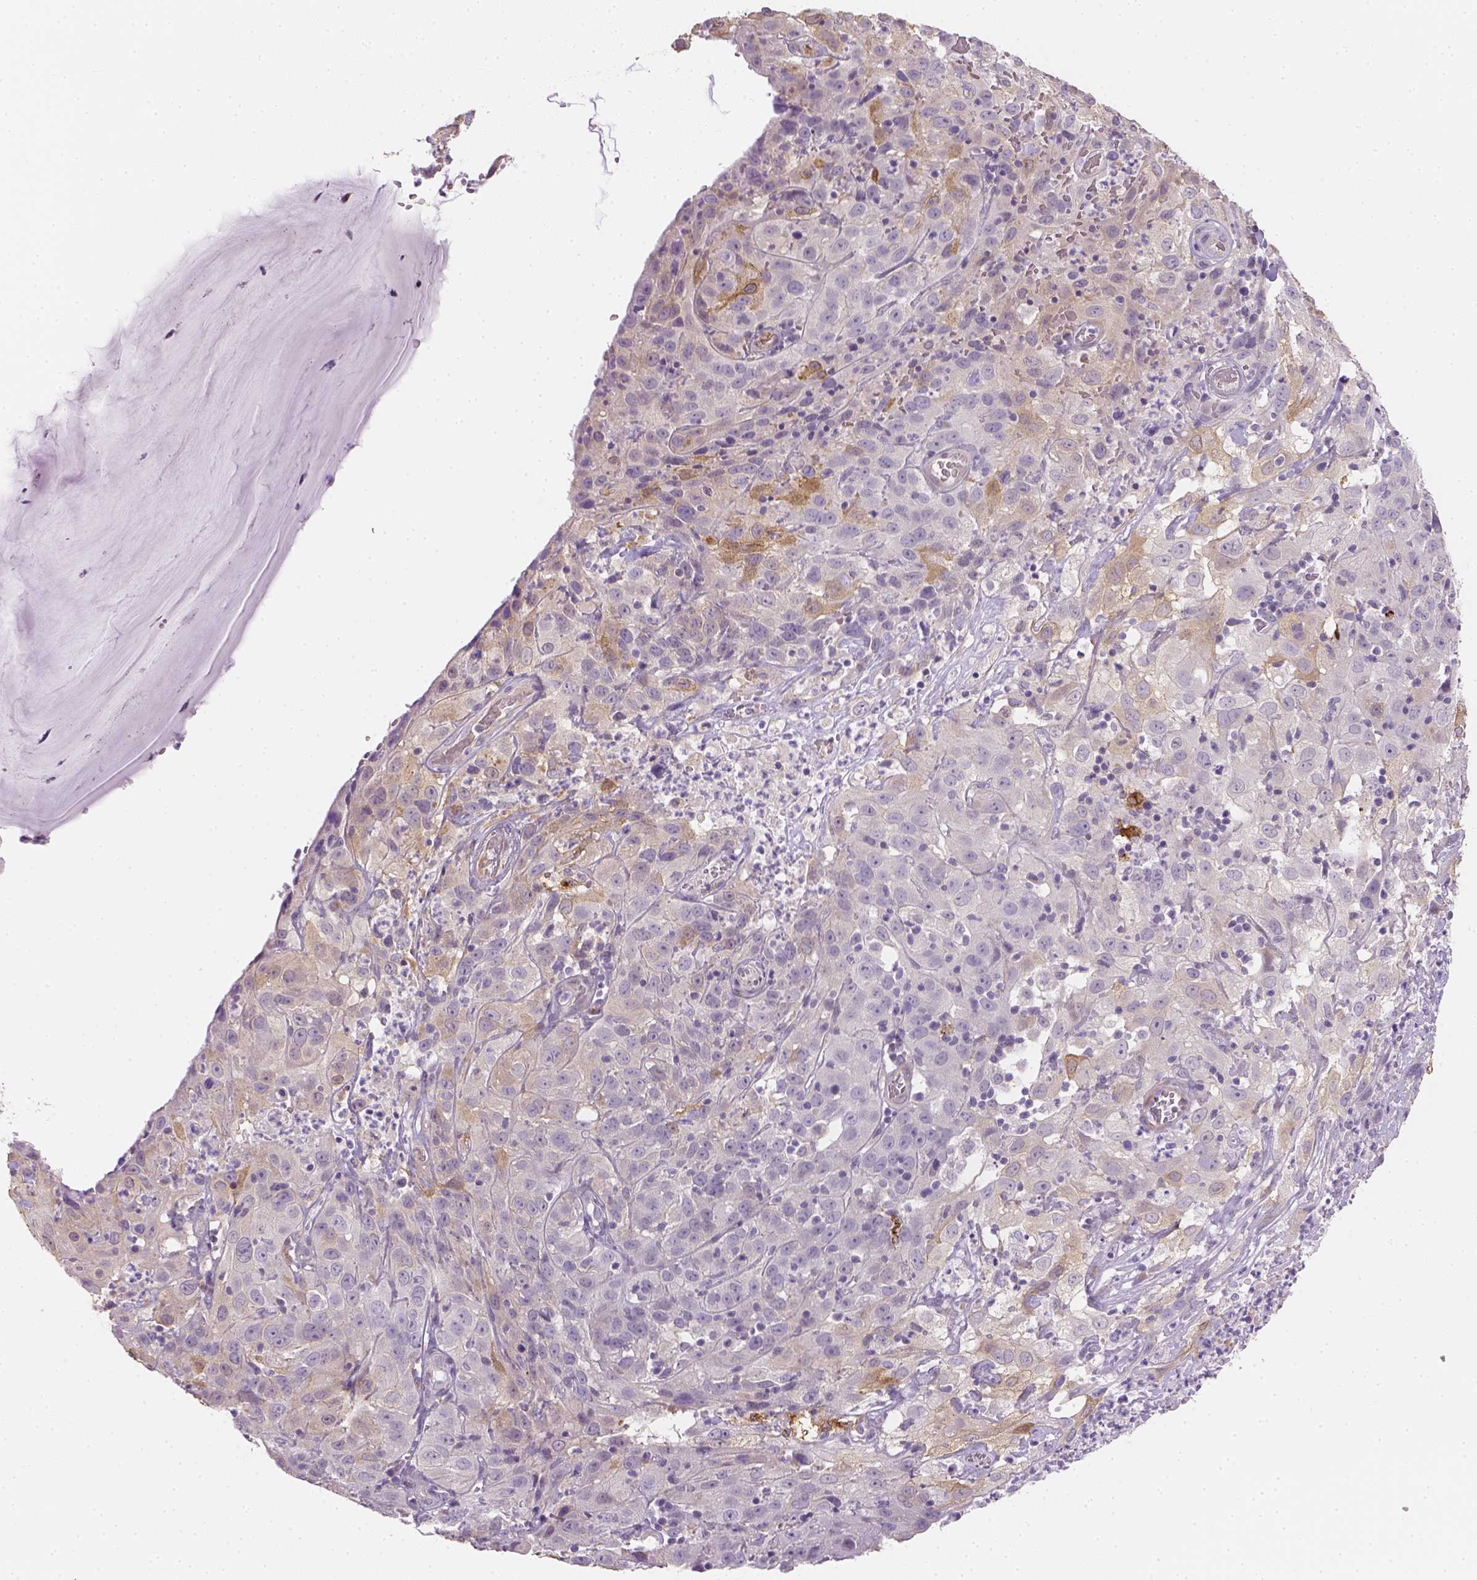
{"staining": {"intensity": "moderate", "quantity": "<25%", "location": "cytoplasmic/membranous"}, "tissue": "cervical cancer", "cell_type": "Tumor cells", "image_type": "cancer", "snomed": [{"axis": "morphology", "description": "Squamous cell carcinoma, NOS"}, {"axis": "topography", "description": "Cervix"}], "caption": "Protein expression analysis of cervical squamous cell carcinoma shows moderate cytoplasmic/membranous expression in approximately <25% of tumor cells. (Stains: DAB in brown, nuclei in blue, Microscopy: brightfield microscopy at high magnification).", "gene": "CACNB1", "patient": {"sex": "female", "age": 32}}